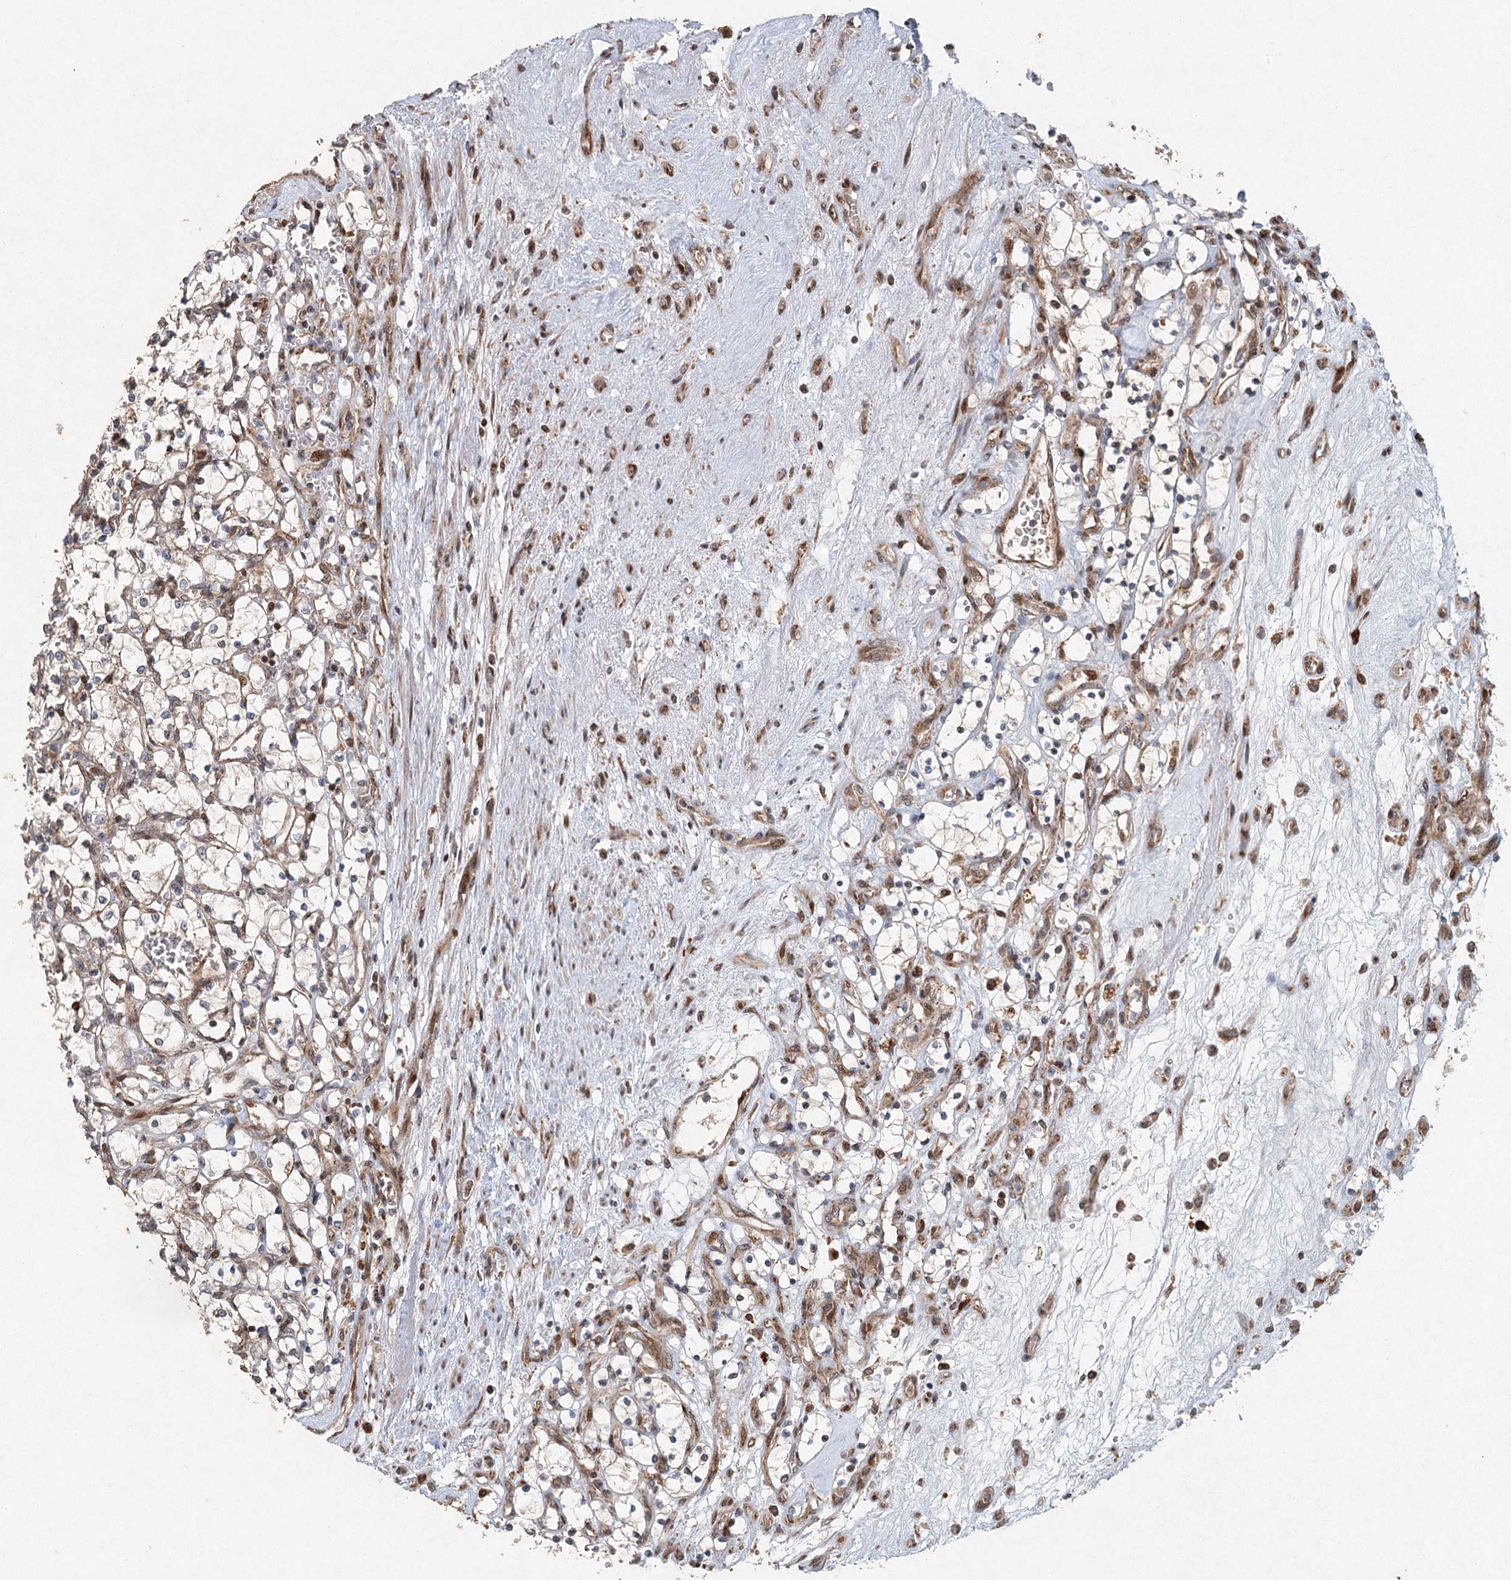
{"staining": {"intensity": "negative", "quantity": "none", "location": "none"}, "tissue": "renal cancer", "cell_type": "Tumor cells", "image_type": "cancer", "snomed": [{"axis": "morphology", "description": "Adenocarcinoma, NOS"}, {"axis": "topography", "description": "Kidney"}], "caption": "Micrograph shows no protein expression in tumor cells of renal adenocarcinoma tissue.", "gene": "SRPX2", "patient": {"sex": "female", "age": 69}}